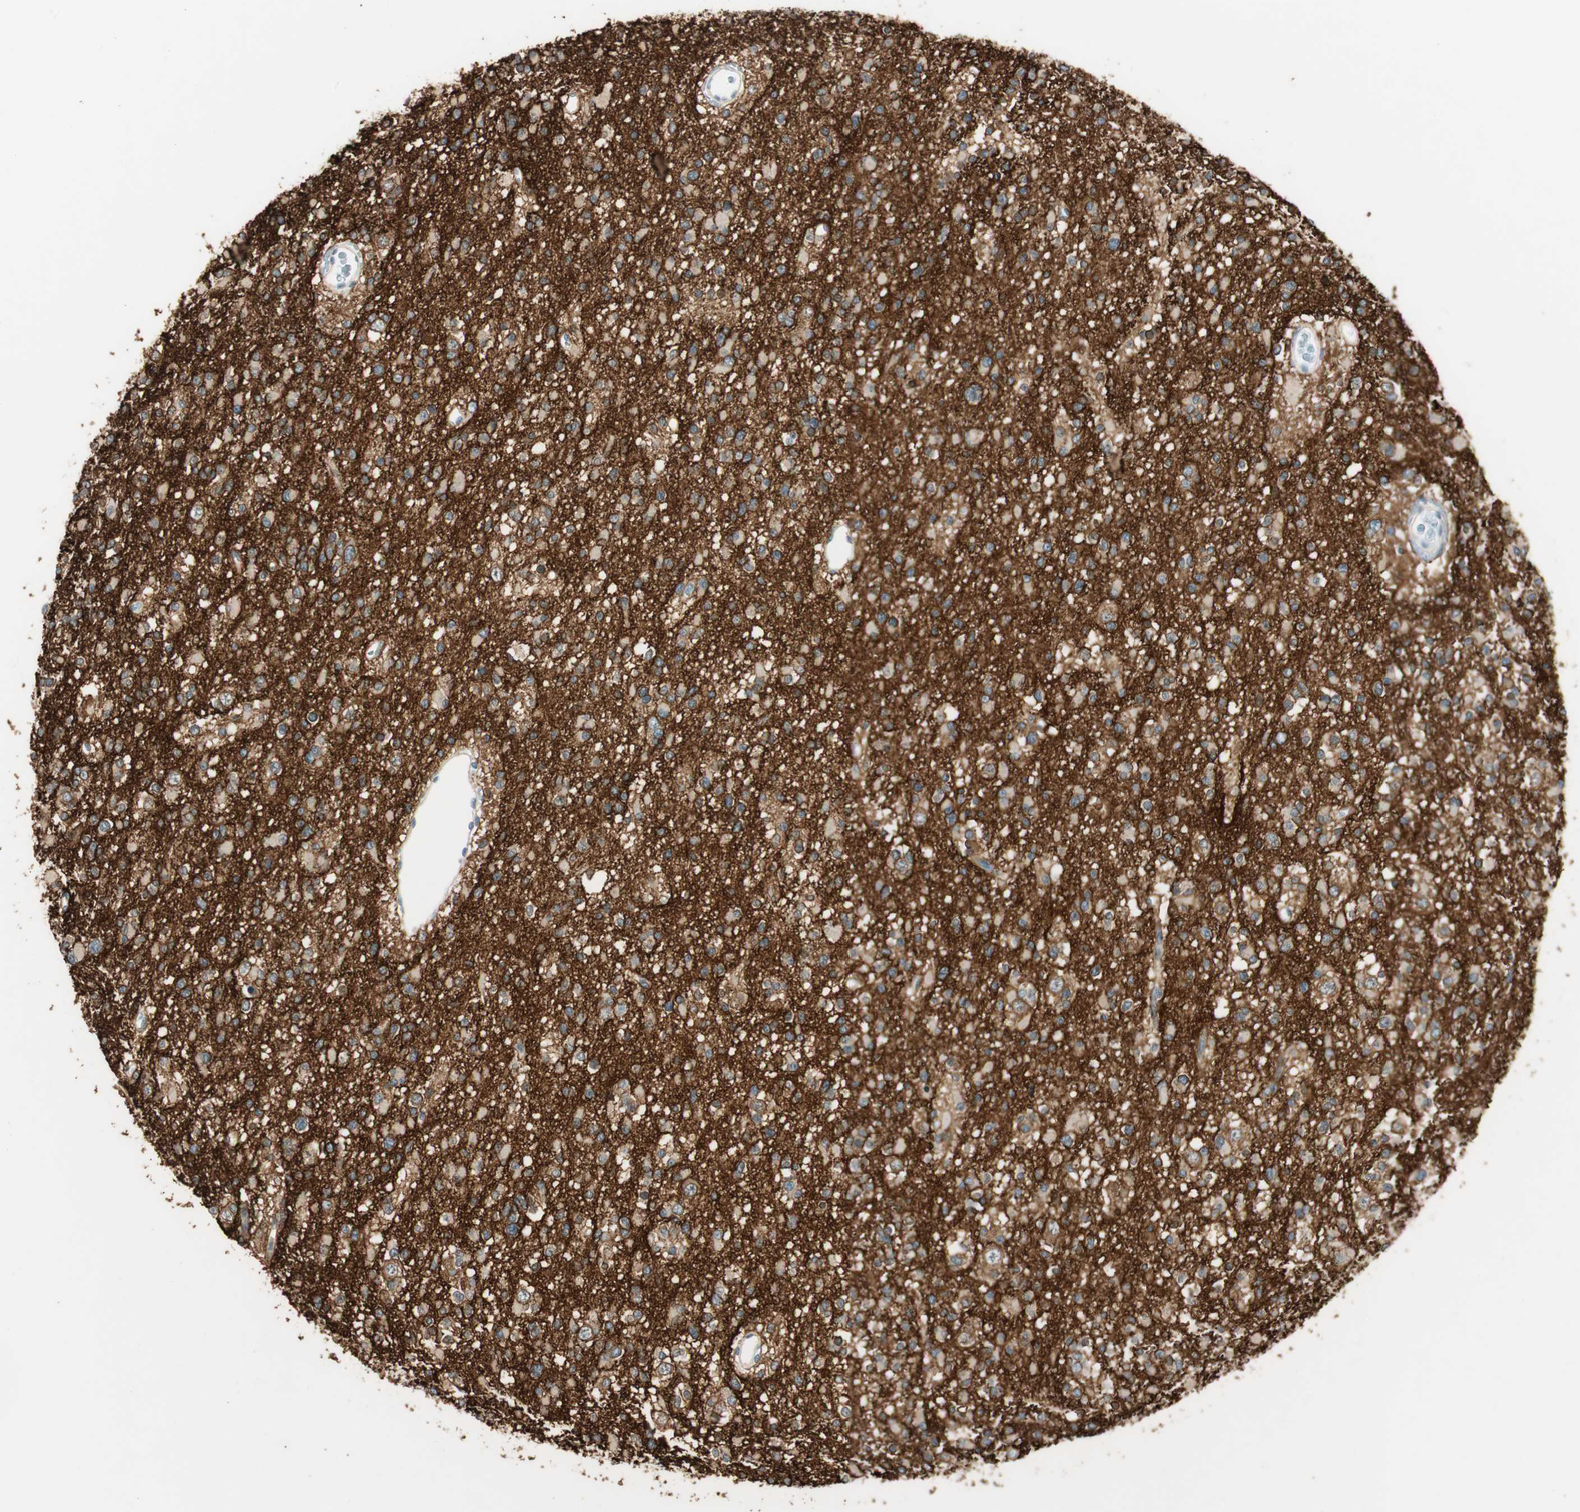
{"staining": {"intensity": "weak", "quantity": "25%-75%", "location": "cytoplasmic/membranous"}, "tissue": "glioma", "cell_type": "Tumor cells", "image_type": "cancer", "snomed": [{"axis": "morphology", "description": "Glioma, malignant, Low grade"}, {"axis": "topography", "description": "Brain"}], "caption": "Glioma was stained to show a protein in brown. There is low levels of weak cytoplasmic/membranous staining in about 25%-75% of tumor cells.", "gene": "GNAO1", "patient": {"sex": "female", "age": 22}}